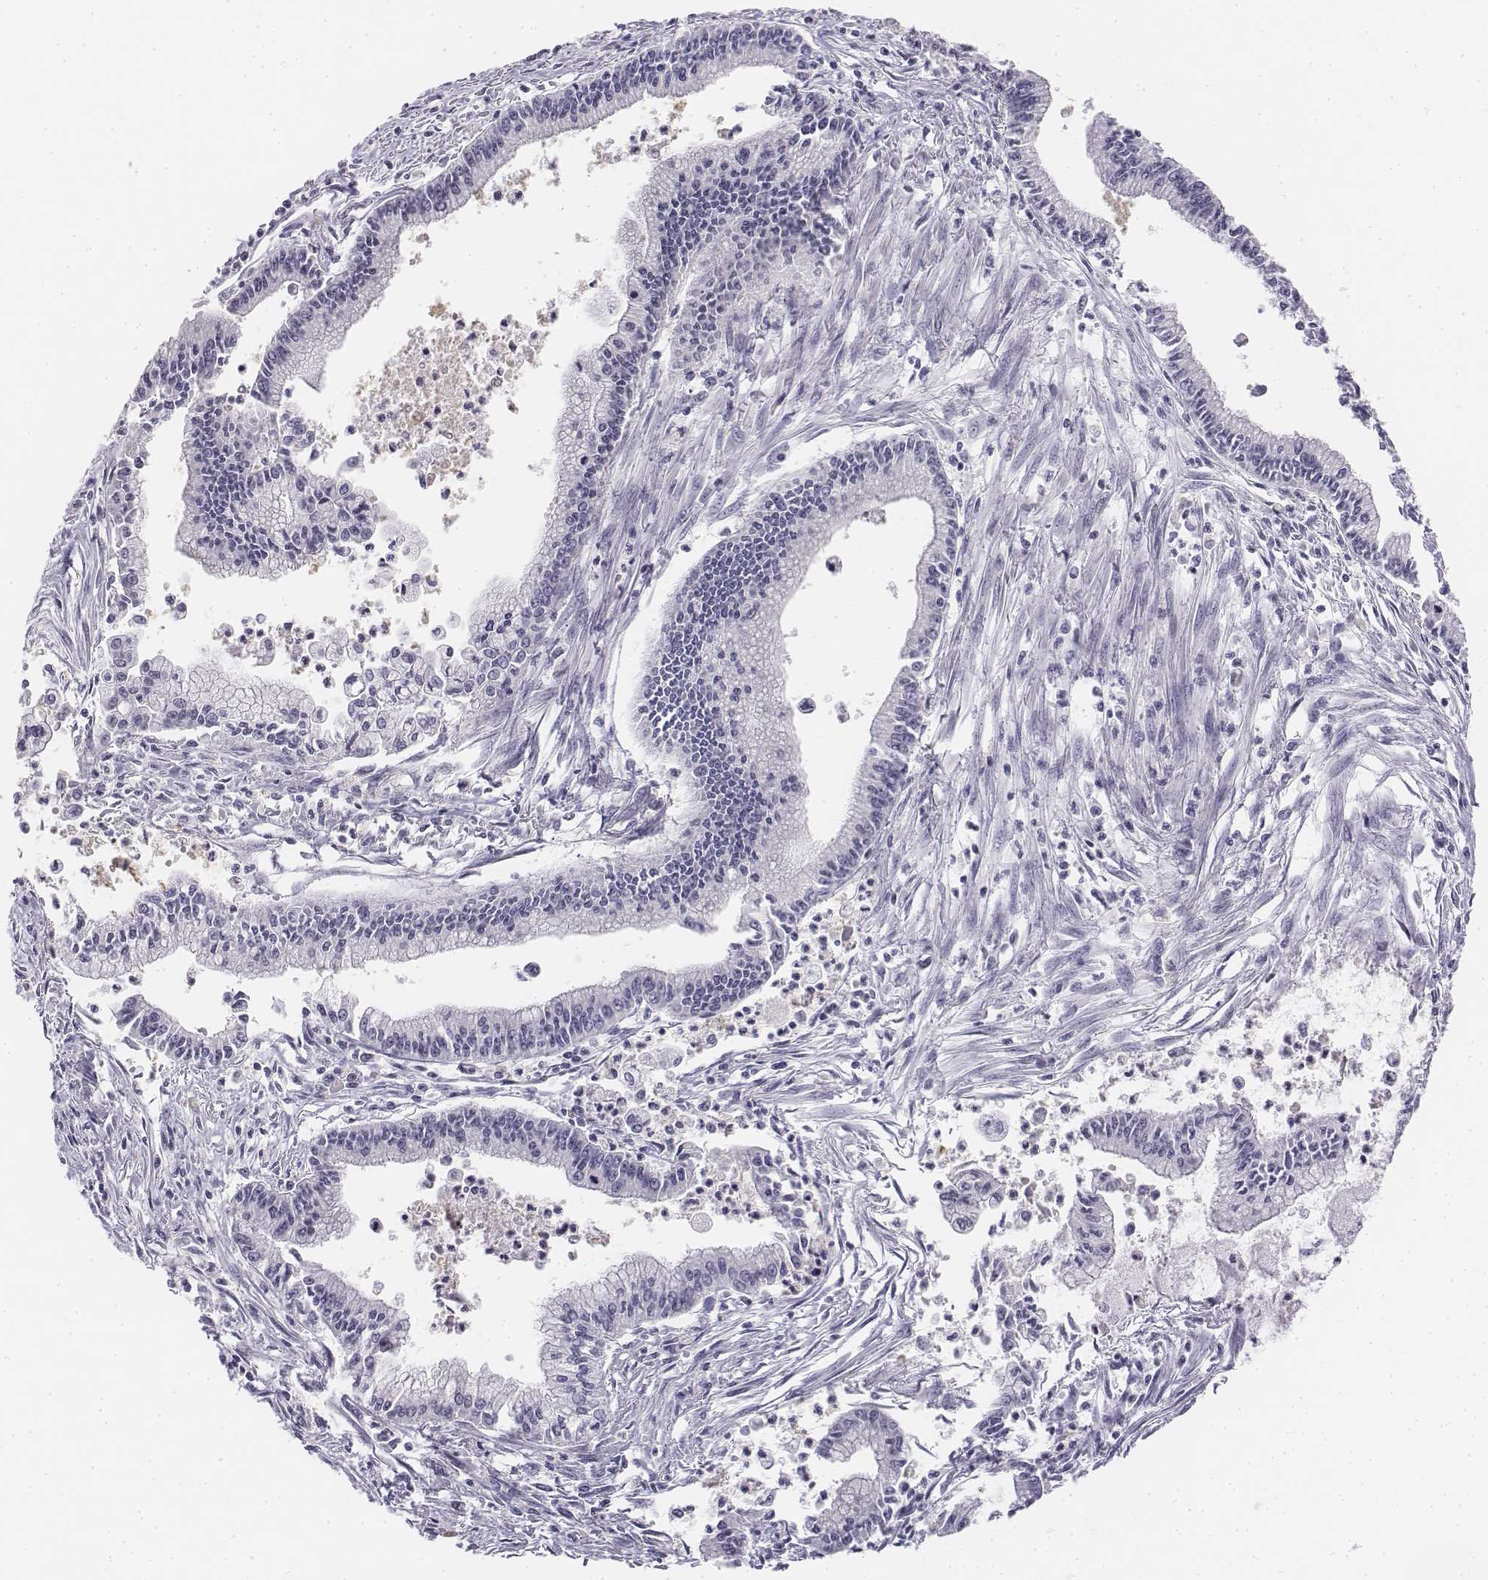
{"staining": {"intensity": "negative", "quantity": "none", "location": "none"}, "tissue": "pancreatic cancer", "cell_type": "Tumor cells", "image_type": "cancer", "snomed": [{"axis": "morphology", "description": "Adenocarcinoma, NOS"}, {"axis": "topography", "description": "Pancreas"}], "caption": "This is an IHC histopathology image of human adenocarcinoma (pancreatic). There is no staining in tumor cells.", "gene": "UCN2", "patient": {"sex": "female", "age": 65}}